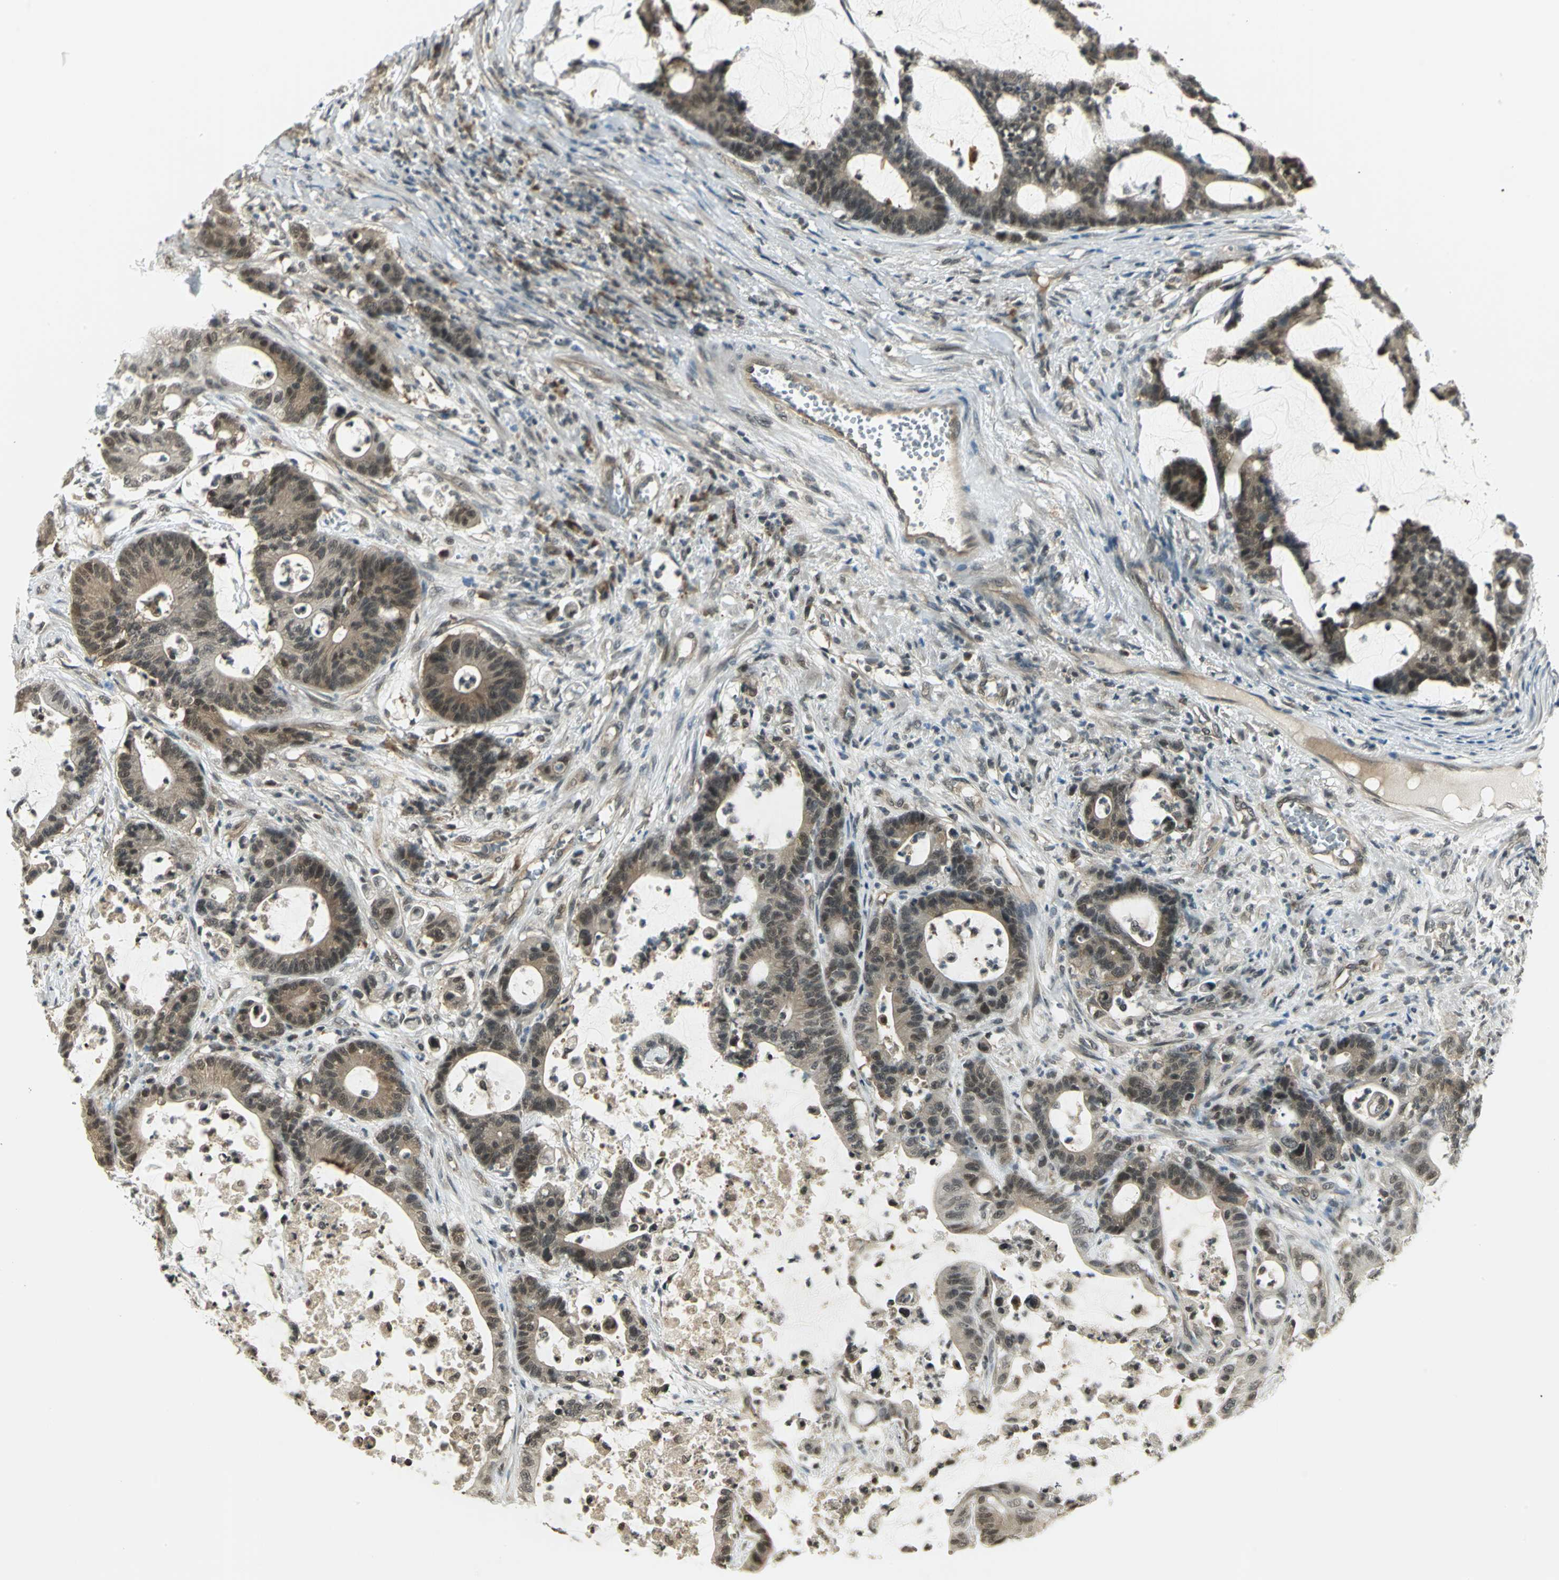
{"staining": {"intensity": "weak", "quantity": ">75%", "location": "cytoplasmic/membranous"}, "tissue": "colorectal cancer", "cell_type": "Tumor cells", "image_type": "cancer", "snomed": [{"axis": "morphology", "description": "Adenocarcinoma, NOS"}, {"axis": "topography", "description": "Colon"}], "caption": "High-magnification brightfield microscopy of colorectal cancer stained with DAB (3,3'-diaminobenzidine) (brown) and counterstained with hematoxylin (blue). tumor cells exhibit weak cytoplasmic/membranous expression is appreciated in approximately>75% of cells.", "gene": "CDC34", "patient": {"sex": "female", "age": 84}}